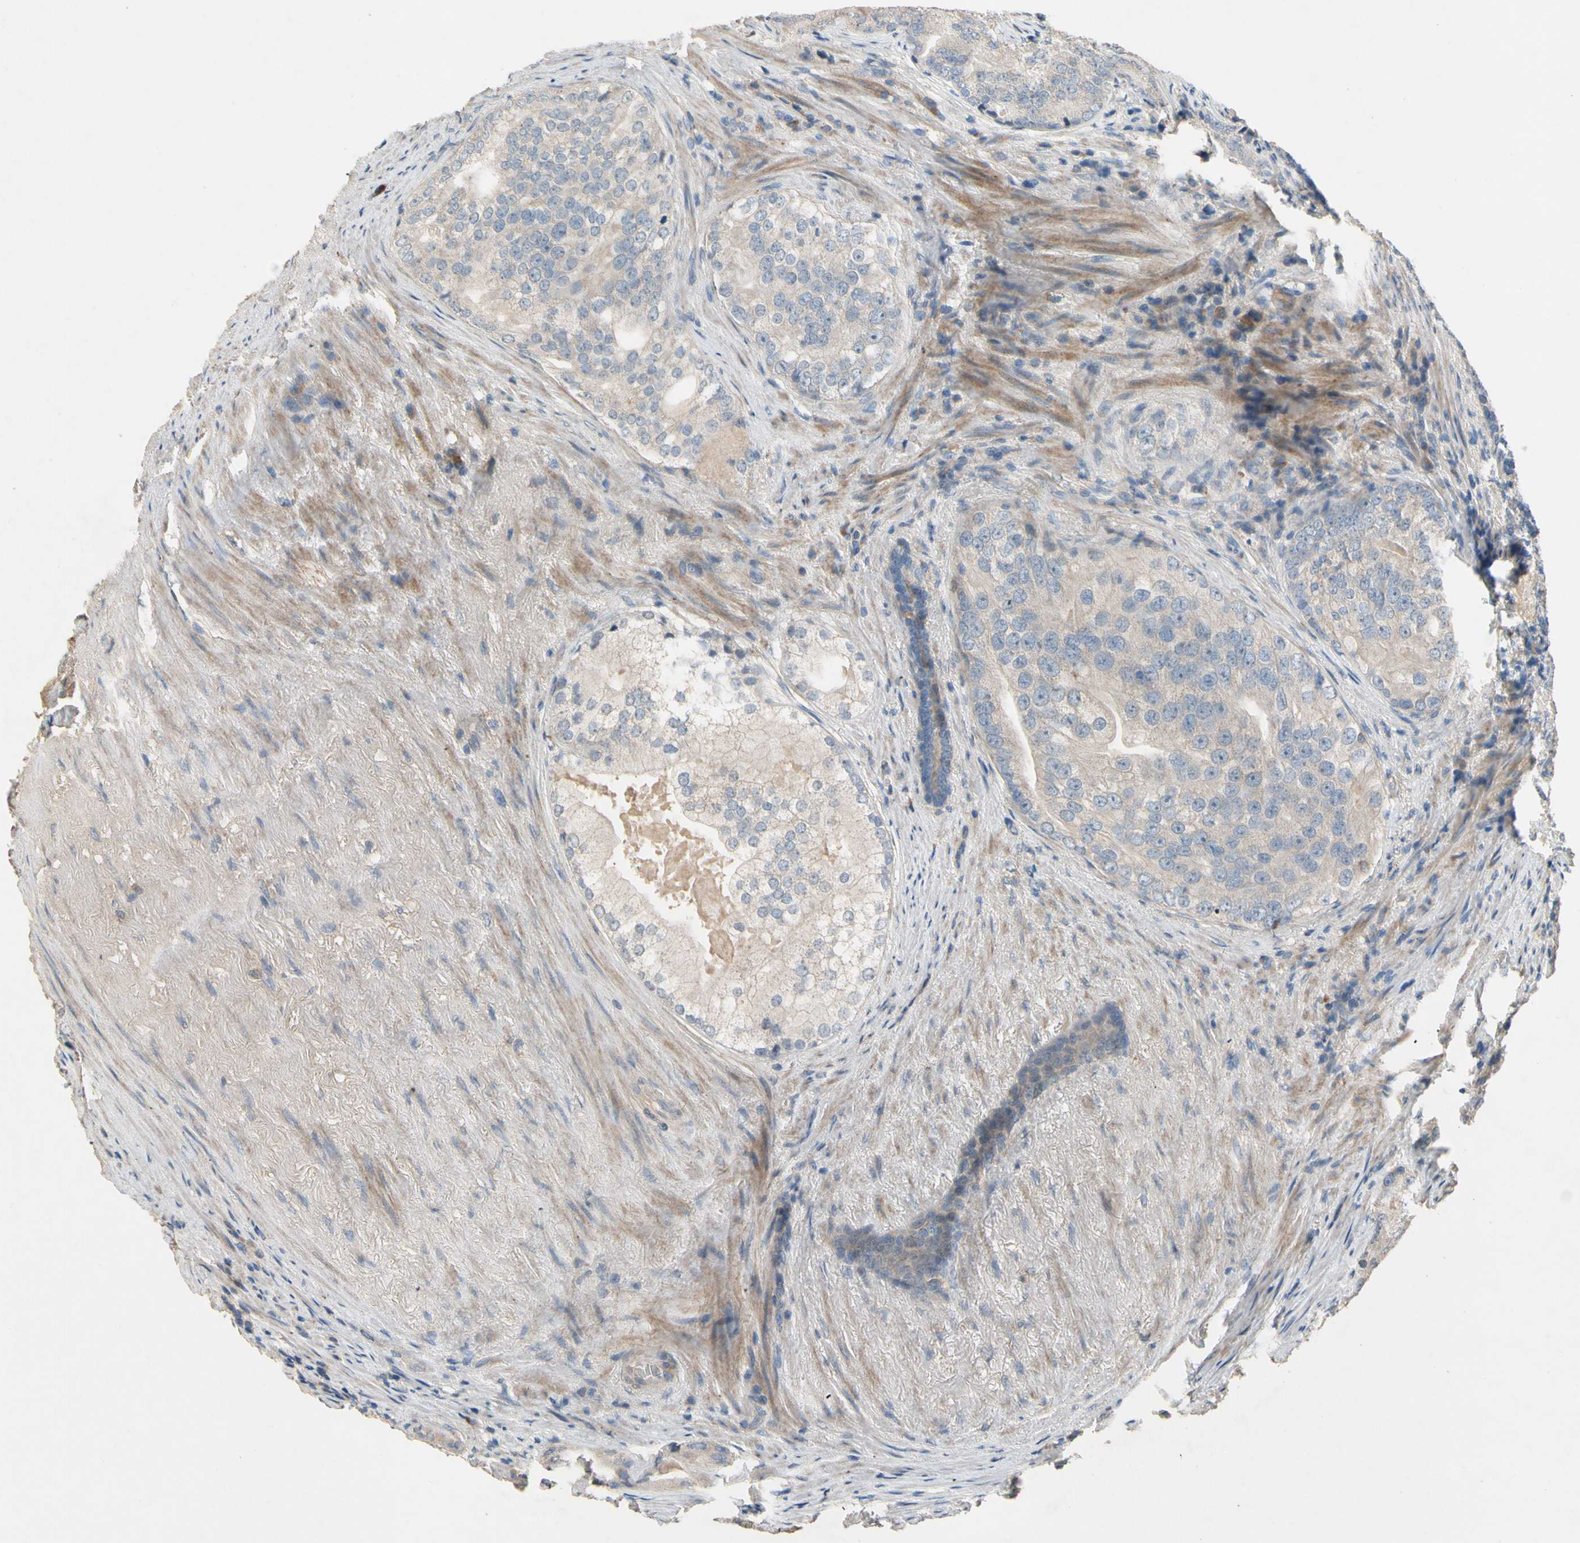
{"staining": {"intensity": "weak", "quantity": ">75%", "location": "cytoplasmic/membranous"}, "tissue": "prostate cancer", "cell_type": "Tumor cells", "image_type": "cancer", "snomed": [{"axis": "morphology", "description": "Adenocarcinoma, High grade"}, {"axis": "topography", "description": "Prostate"}], "caption": "Immunohistochemistry (IHC) (DAB) staining of high-grade adenocarcinoma (prostate) demonstrates weak cytoplasmic/membranous protein expression in about >75% of tumor cells.", "gene": "SIGLEC5", "patient": {"sex": "male", "age": 66}}